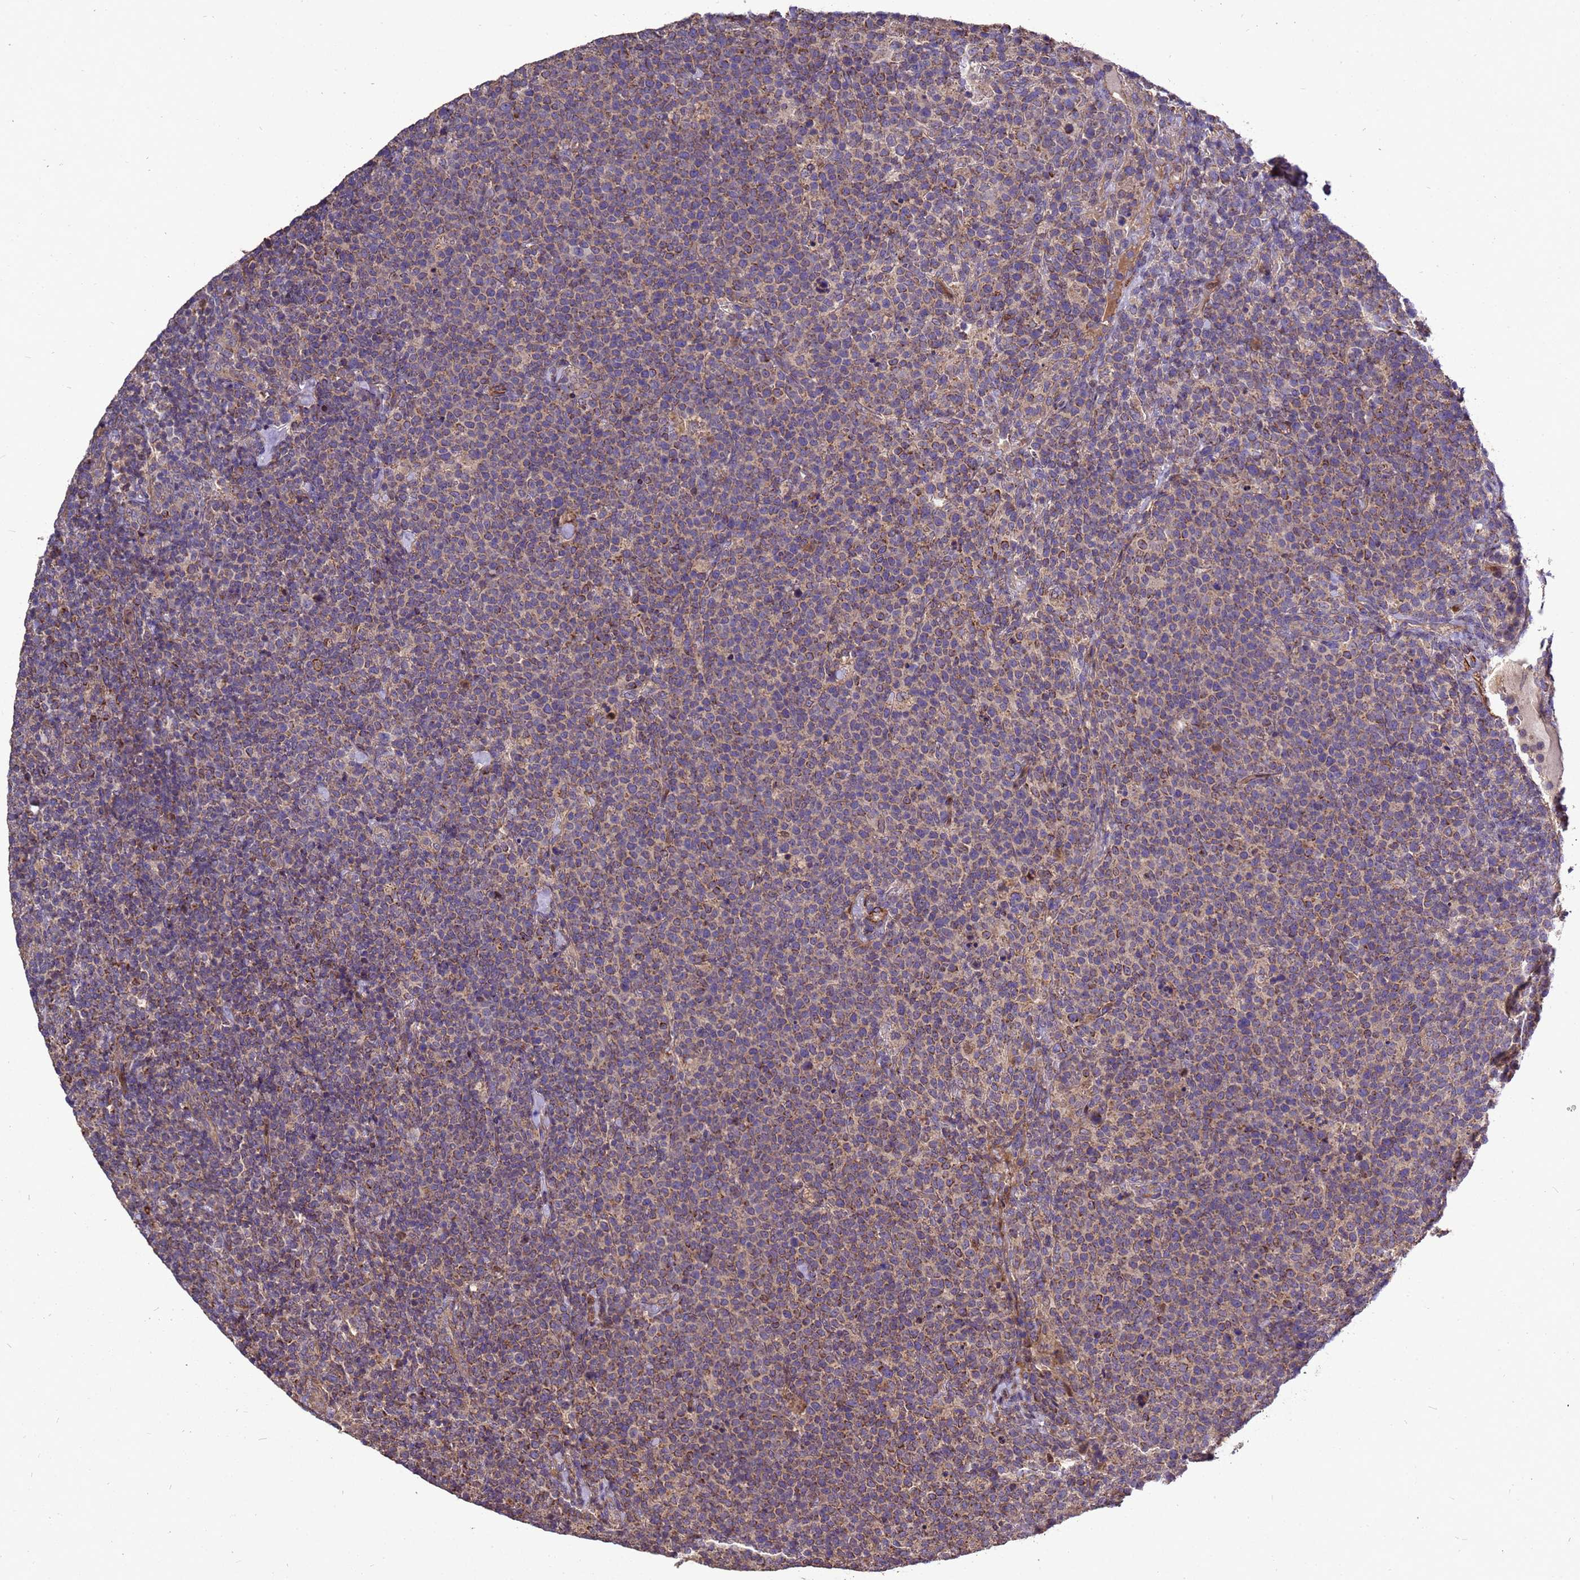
{"staining": {"intensity": "weak", "quantity": ">75%", "location": "cytoplasmic/membranous"}, "tissue": "lymphoma", "cell_type": "Tumor cells", "image_type": "cancer", "snomed": [{"axis": "morphology", "description": "Malignant lymphoma, non-Hodgkin's type, High grade"}, {"axis": "topography", "description": "Lymph node"}], "caption": "The photomicrograph exhibits immunohistochemical staining of lymphoma. There is weak cytoplasmic/membranous positivity is appreciated in about >75% of tumor cells.", "gene": "RSPRY1", "patient": {"sex": "male", "age": 61}}